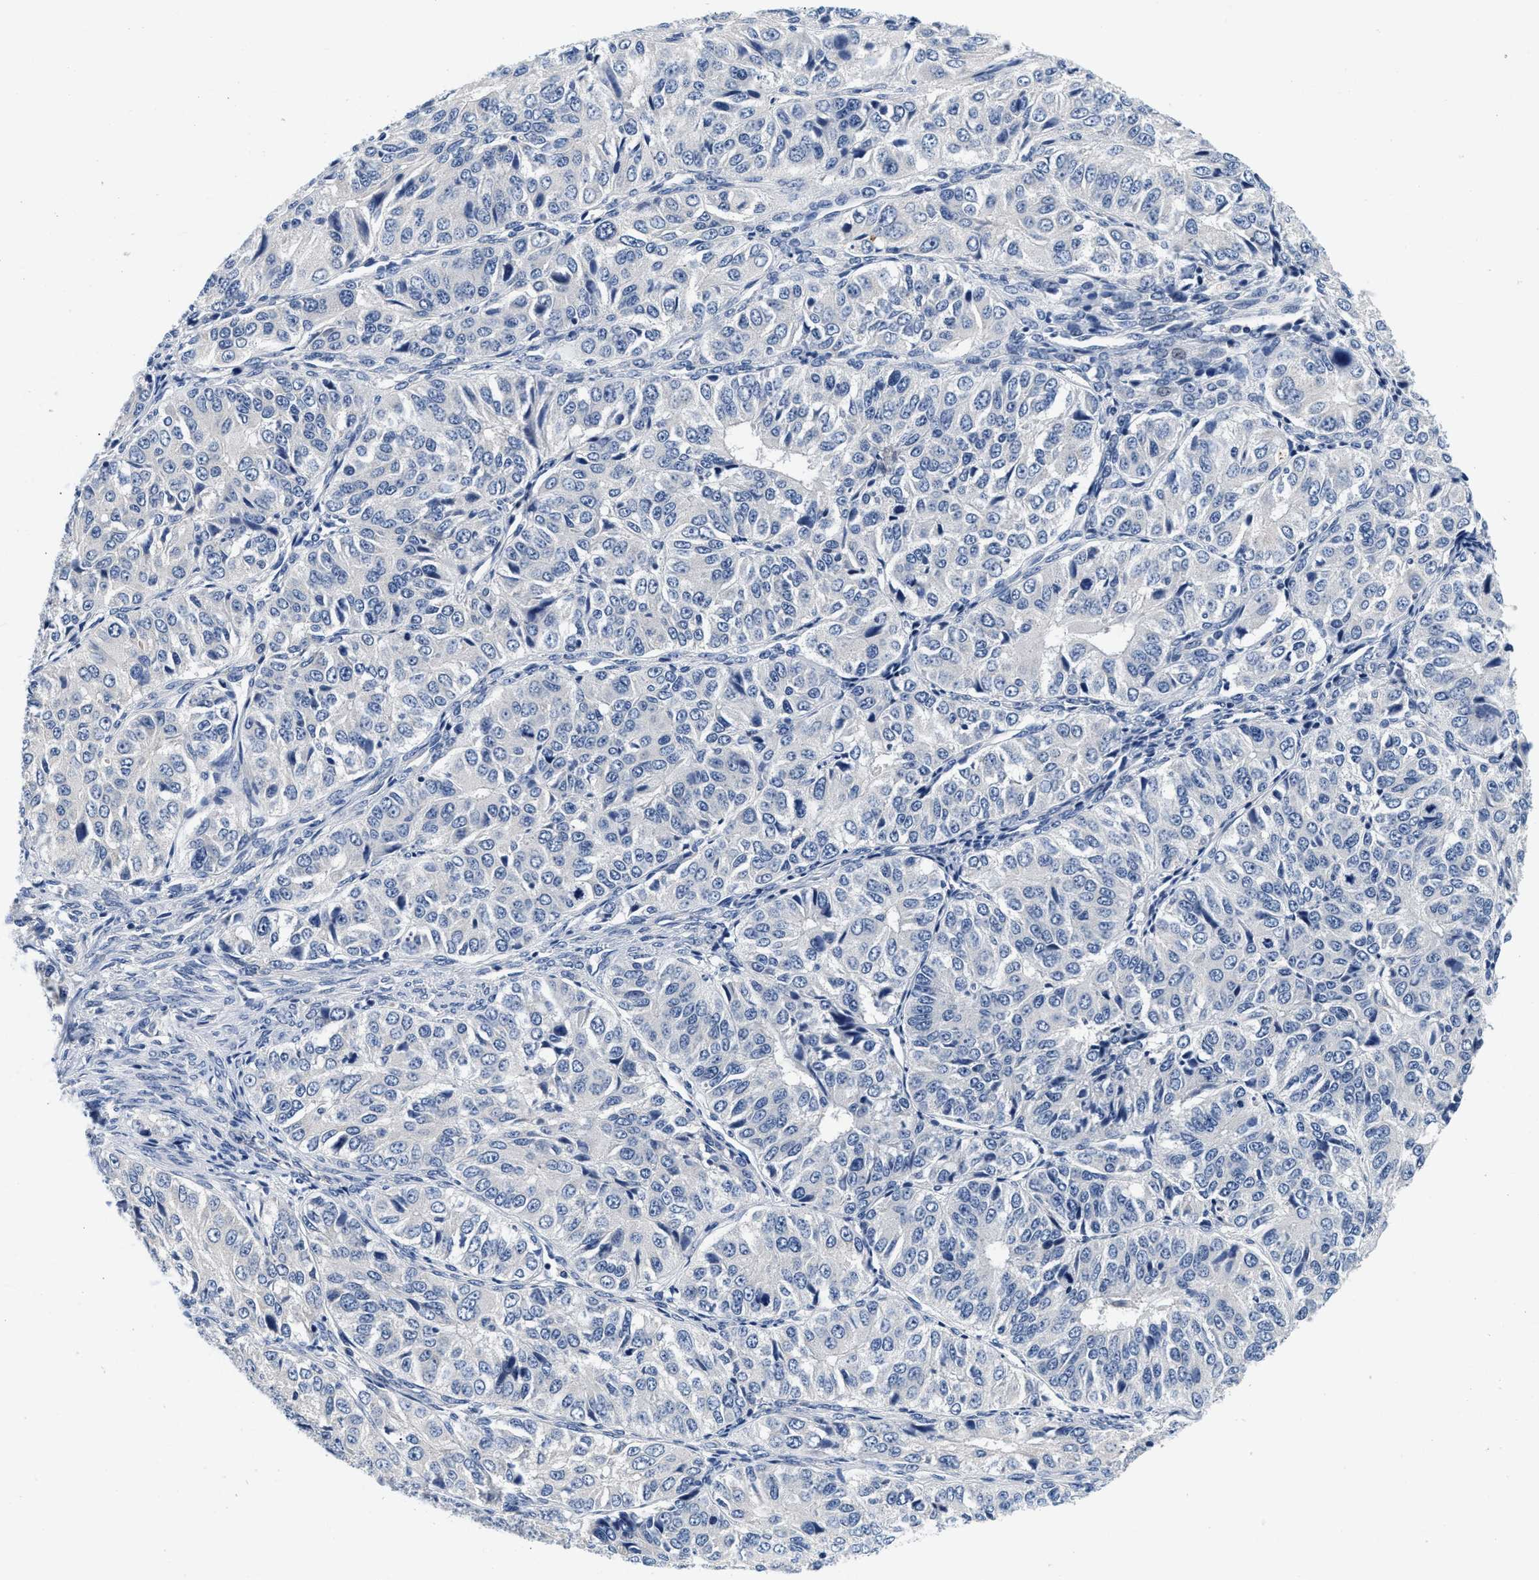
{"staining": {"intensity": "negative", "quantity": "none", "location": "none"}, "tissue": "ovarian cancer", "cell_type": "Tumor cells", "image_type": "cancer", "snomed": [{"axis": "morphology", "description": "Carcinoma, endometroid"}, {"axis": "topography", "description": "Ovary"}], "caption": "IHC of endometroid carcinoma (ovarian) exhibits no expression in tumor cells.", "gene": "PDP1", "patient": {"sex": "female", "age": 51}}